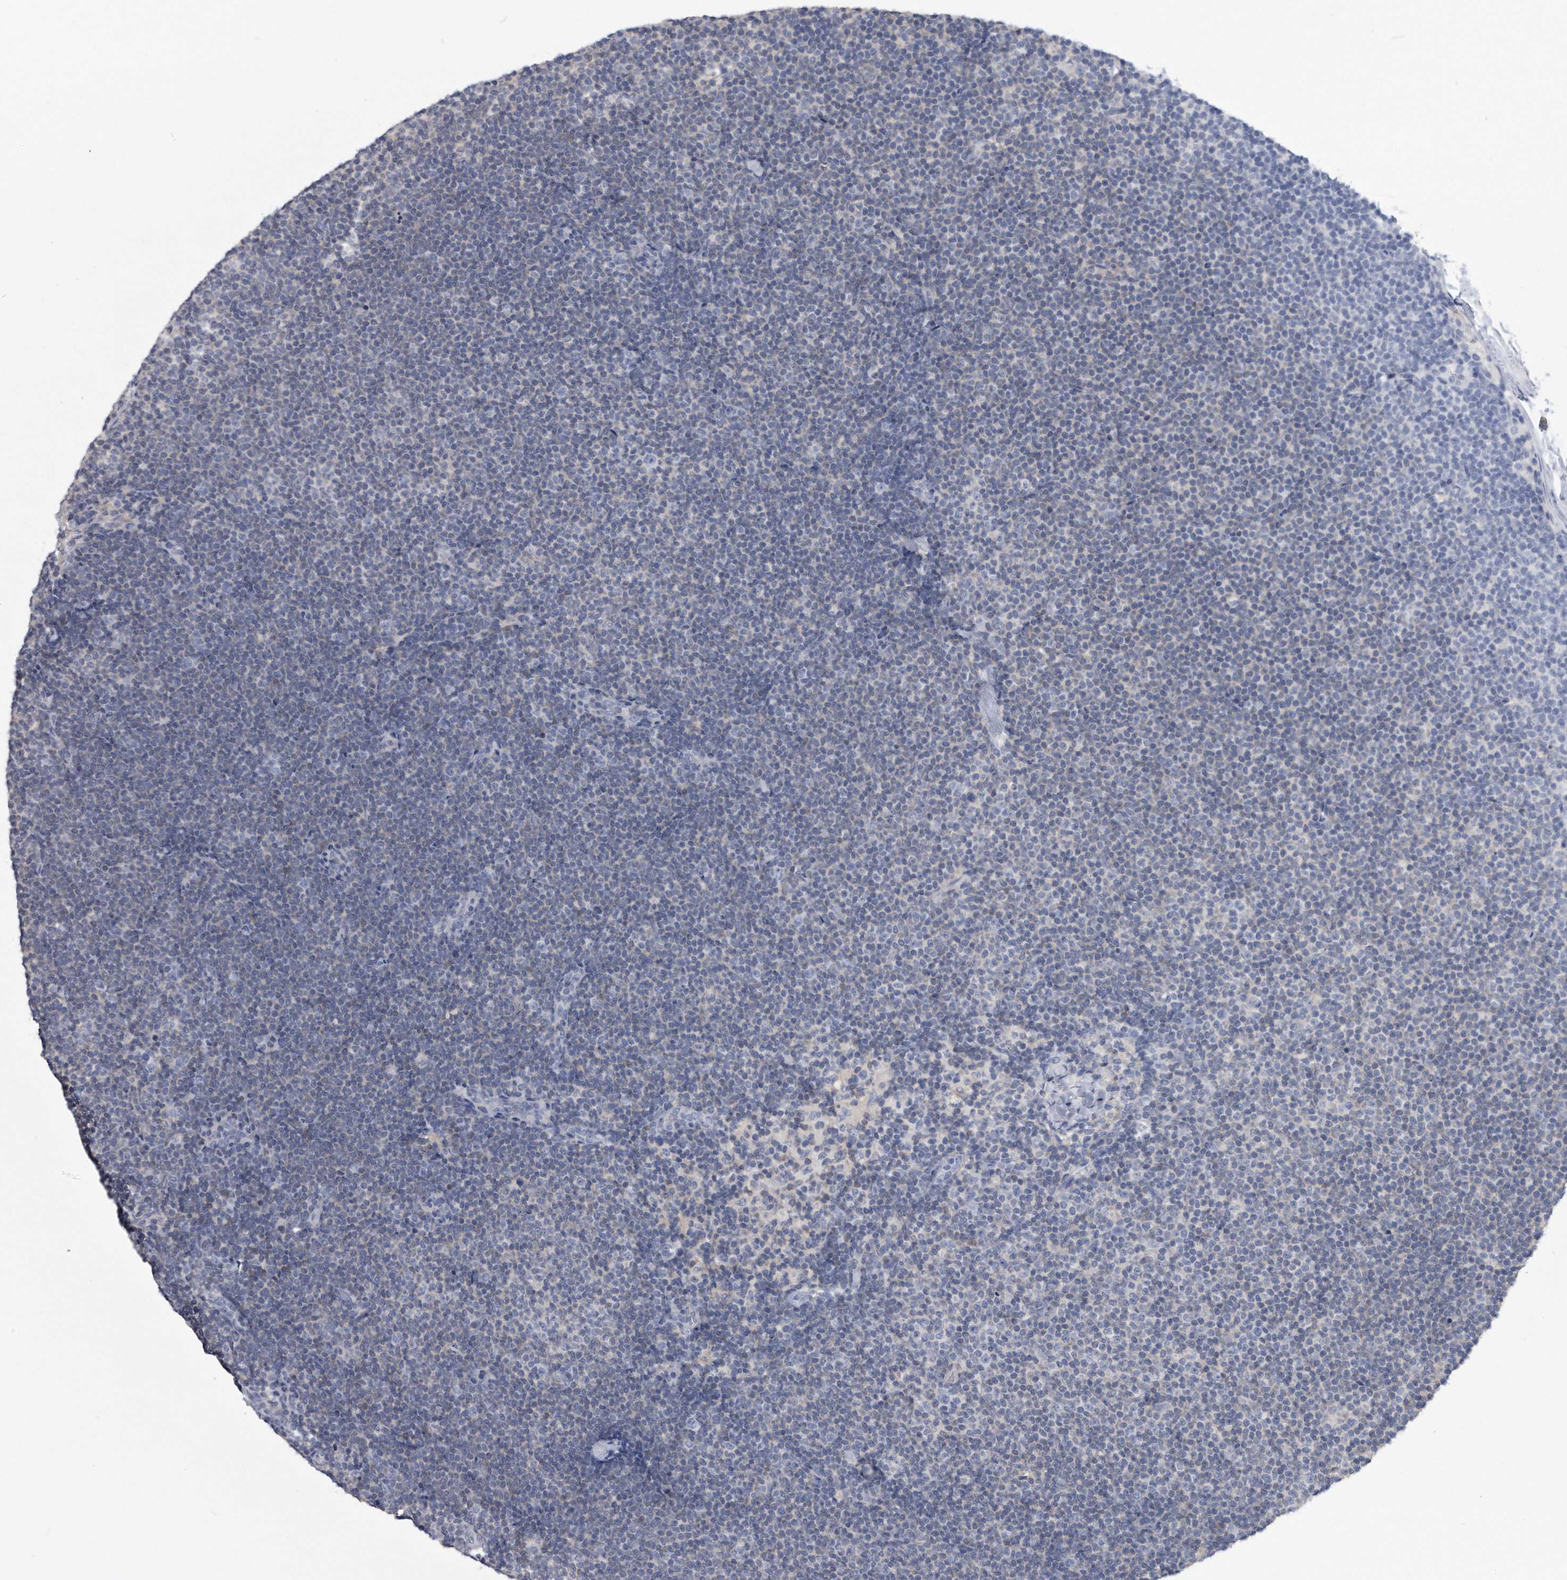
{"staining": {"intensity": "negative", "quantity": "none", "location": "none"}, "tissue": "lymphoma", "cell_type": "Tumor cells", "image_type": "cancer", "snomed": [{"axis": "morphology", "description": "Malignant lymphoma, non-Hodgkin's type, Low grade"}, {"axis": "topography", "description": "Lymph node"}], "caption": "Malignant lymphoma, non-Hodgkin's type (low-grade) stained for a protein using immunohistochemistry (IHC) displays no staining tumor cells.", "gene": "PYGB", "patient": {"sex": "female", "age": 53}}